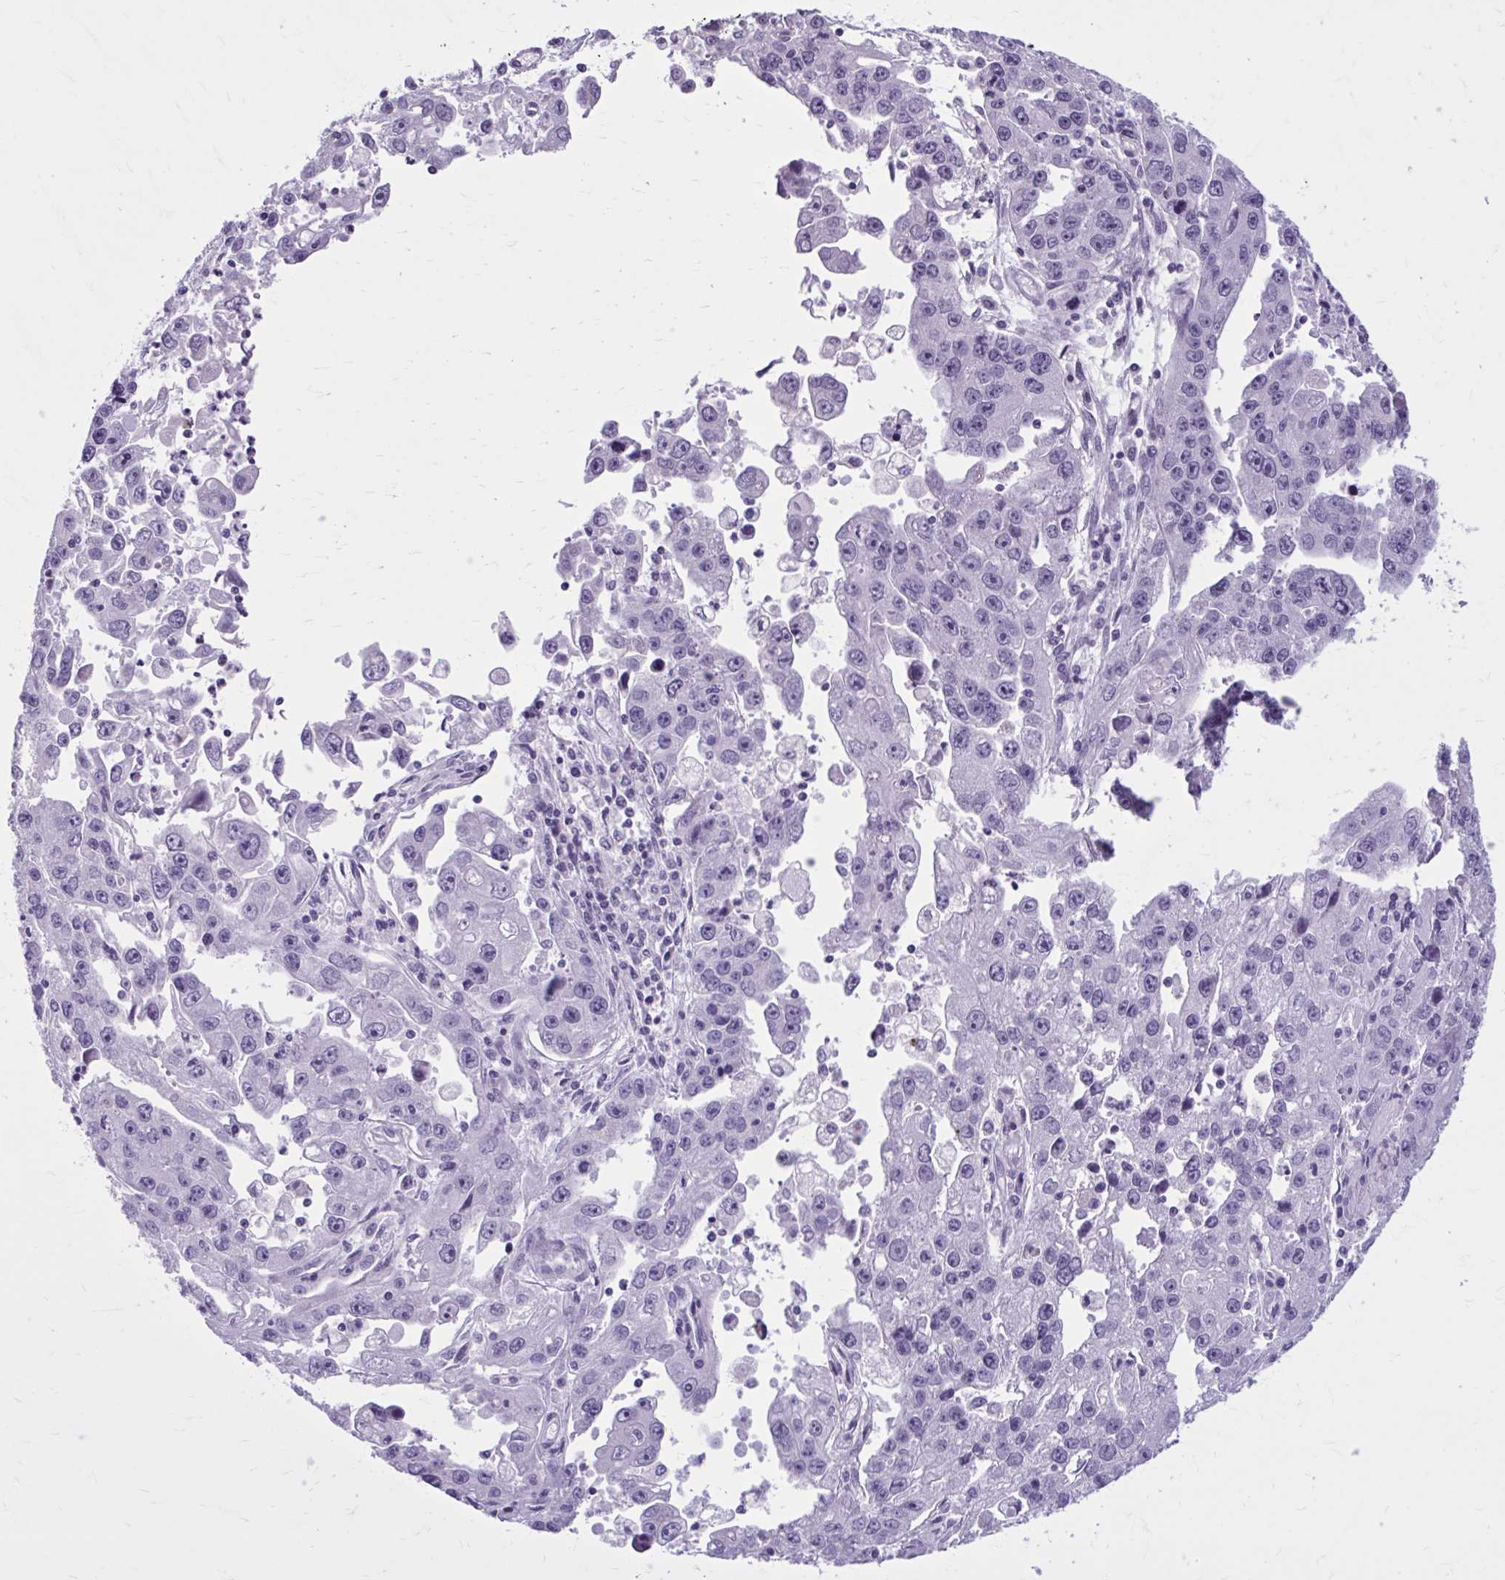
{"staining": {"intensity": "negative", "quantity": "none", "location": "none"}, "tissue": "endometrial cancer", "cell_type": "Tumor cells", "image_type": "cancer", "snomed": [{"axis": "morphology", "description": "Adenocarcinoma, NOS"}, {"axis": "topography", "description": "Uterus"}], "caption": "Immunohistochemistry (IHC) of endometrial adenocarcinoma demonstrates no staining in tumor cells. (DAB immunohistochemistry (IHC), high magnification).", "gene": "OR4B1", "patient": {"sex": "female", "age": 62}}